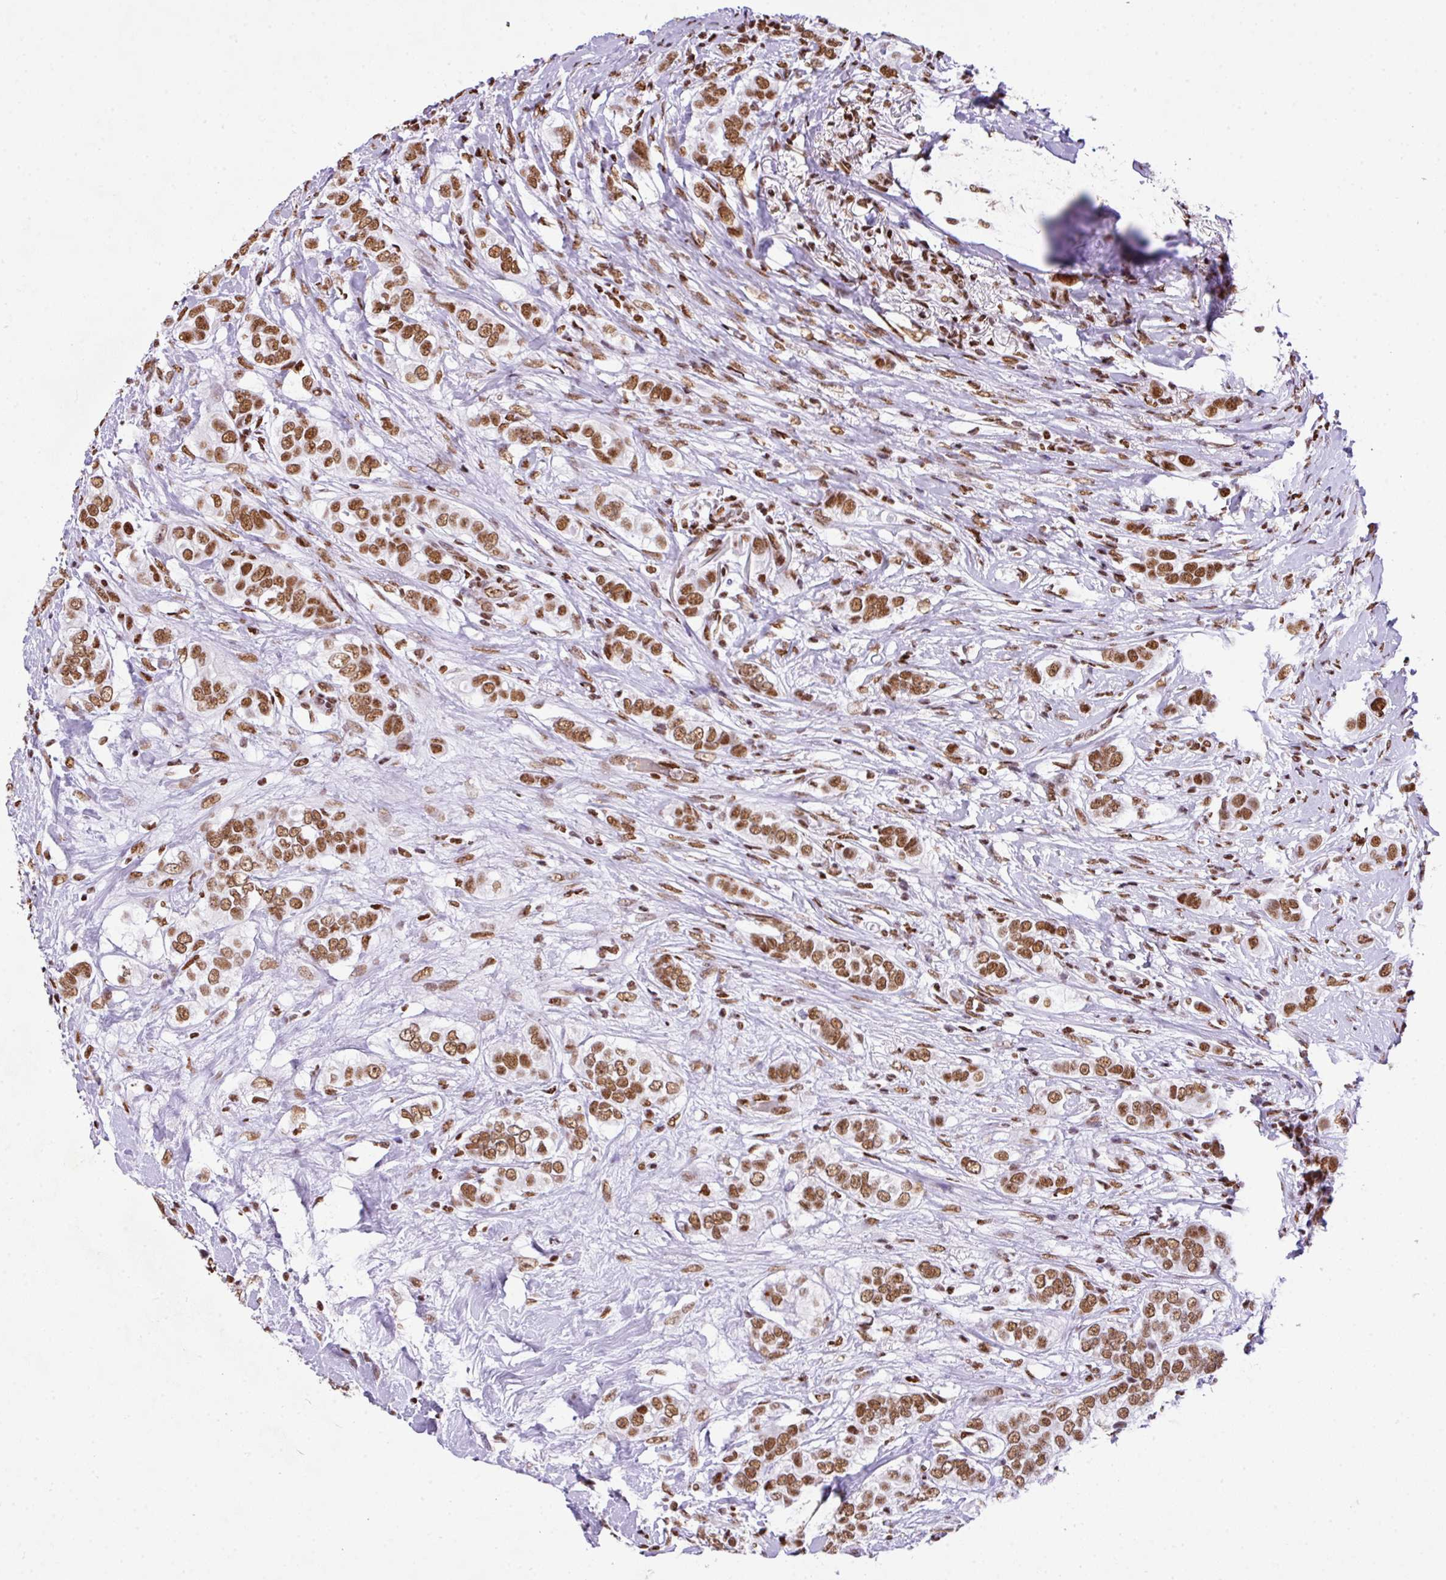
{"staining": {"intensity": "moderate", "quantity": ">75%", "location": "nuclear"}, "tissue": "breast cancer", "cell_type": "Tumor cells", "image_type": "cancer", "snomed": [{"axis": "morphology", "description": "Lobular carcinoma"}, {"axis": "topography", "description": "Breast"}], "caption": "Immunohistochemistry (IHC) of human breast lobular carcinoma displays medium levels of moderate nuclear staining in about >75% of tumor cells.", "gene": "RARG", "patient": {"sex": "female", "age": 51}}